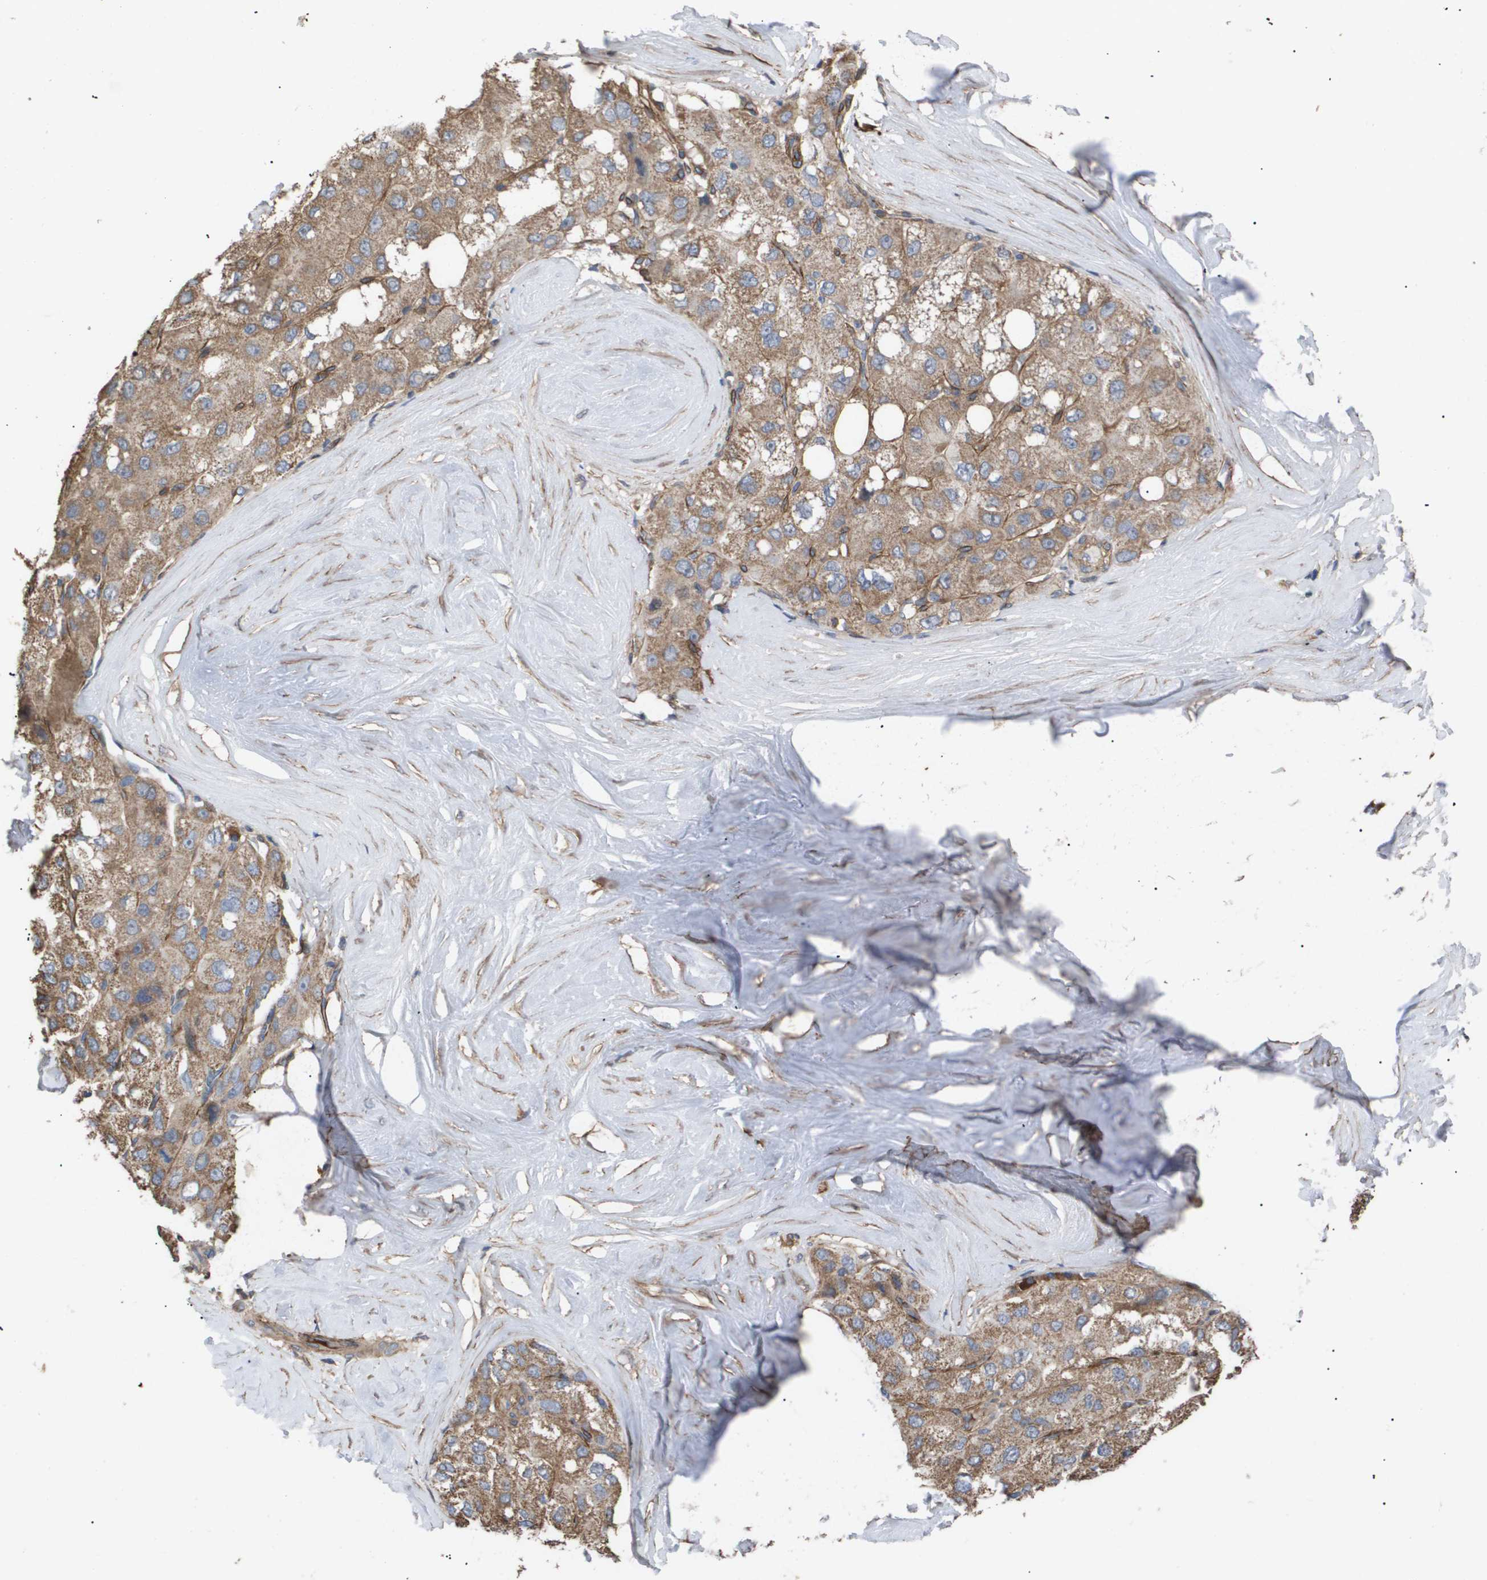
{"staining": {"intensity": "moderate", "quantity": ">75%", "location": "cytoplasmic/membranous"}, "tissue": "liver cancer", "cell_type": "Tumor cells", "image_type": "cancer", "snomed": [{"axis": "morphology", "description": "Carcinoma, Hepatocellular, NOS"}, {"axis": "topography", "description": "Liver"}], "caption": "High-magnification brightfield microscopy of liver hepatocellular carcinoma stained with DAB (3,3'-diaminobenzidine) (brown) and counterstained with hematoxylin (blue). tumor cells exhibit moderate cytoplasmic/membranous expression is seen in approximately>75% of cells. (DAB (3,3'-diaminobenzidine) = brown stain, brightfield microscopy at high magnification).", "gene": "TNS1", "patient": {"sex": "male", "age": 80}}